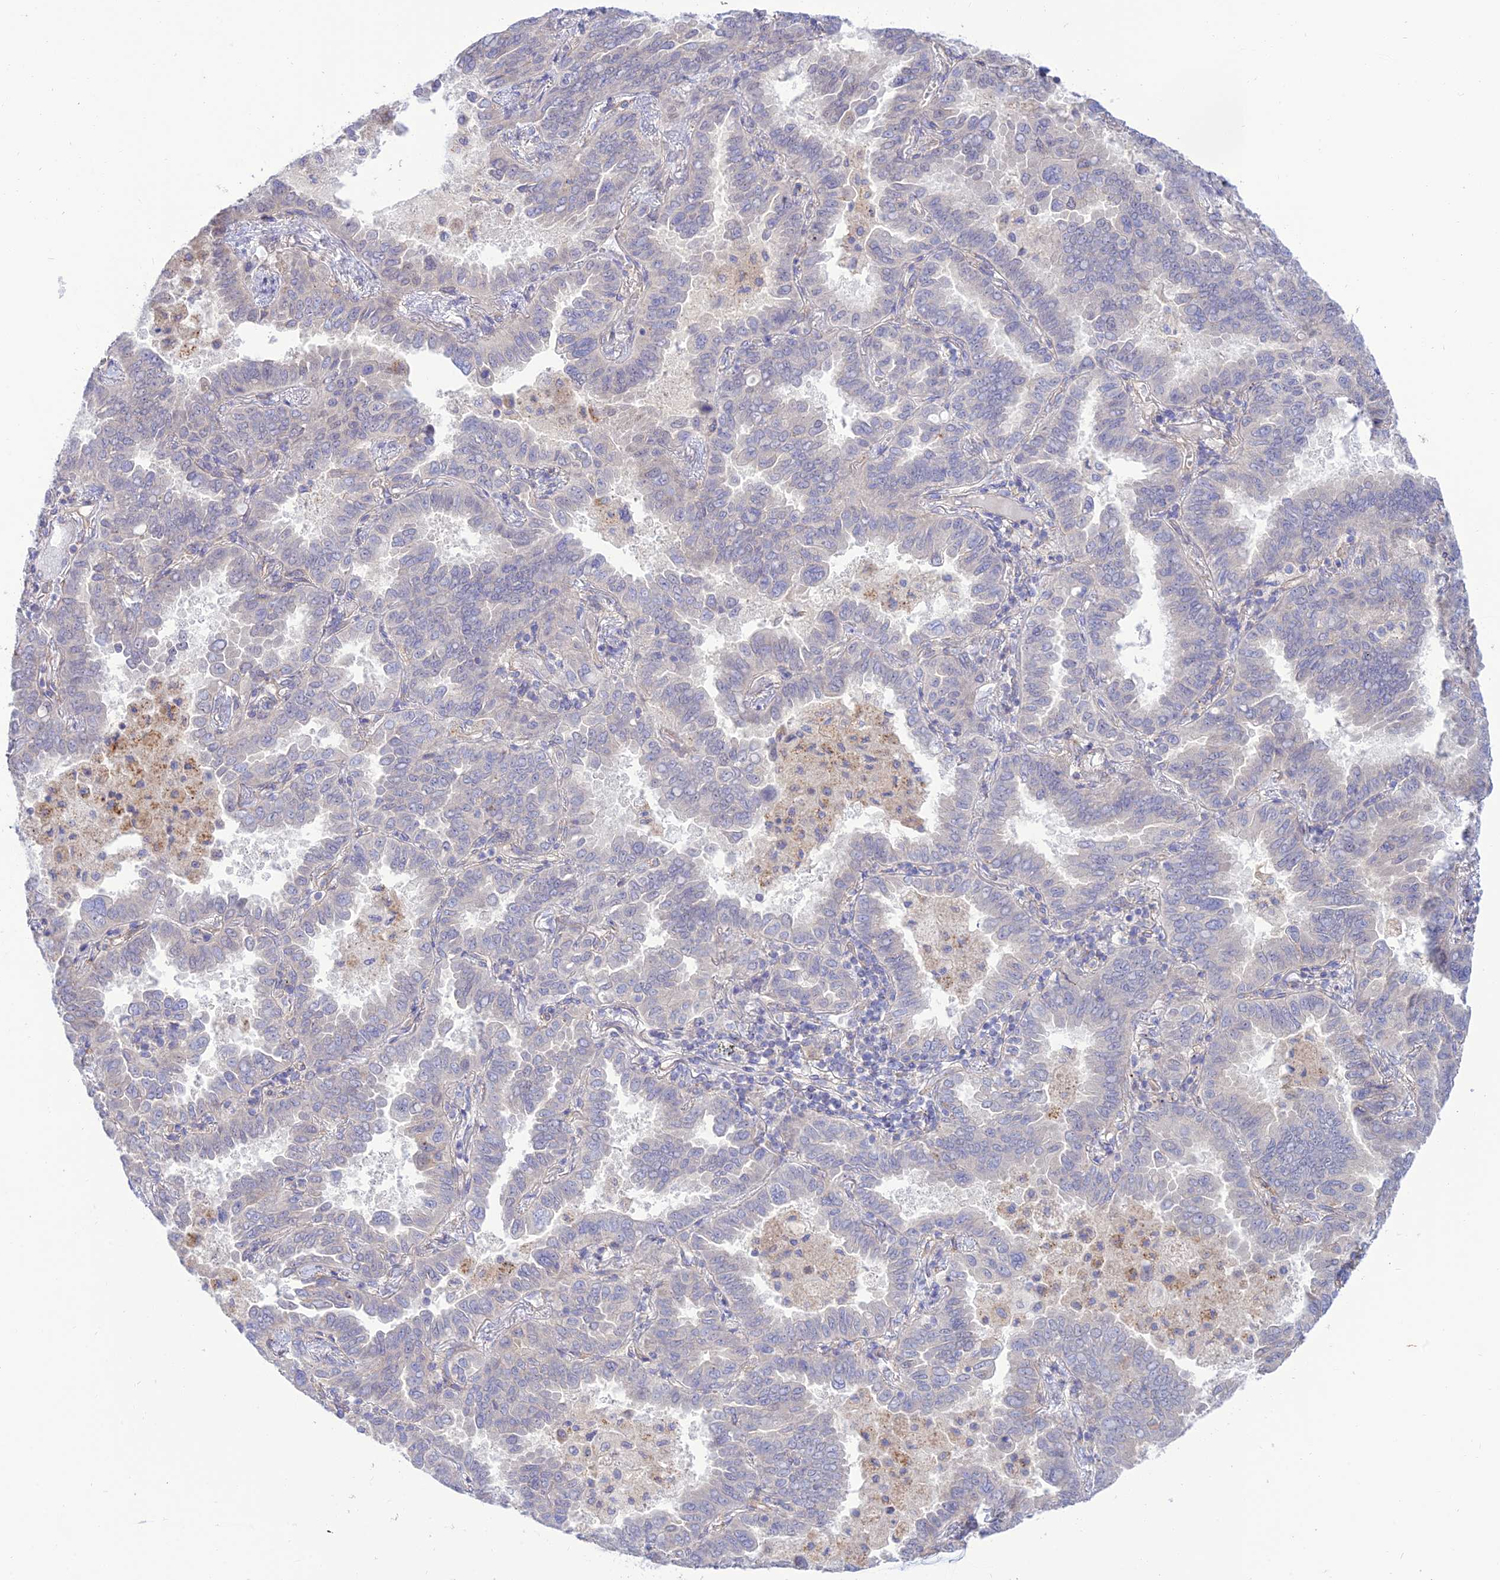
{"staining": {"intensity": "negative", "quantity": "none", "location": "none"}, "tissue": "lung cancer", "cell_type": "Tumor cells", "image_type": "cancer", "snomed": [{"axis": "morphology", "description": "Adenocarcinoma, NOS"}, {"axis": "topography", "description": "Lung"}], "caption": "The image shows no staining of tumor cells in adenocarcinoma (lung). The staining is performed using DAB (3,3'-diaminobenzidine) brown chromogen with nuclei counter-stained in using hematoxylin.", "gene": "KCNAB1", "patient": {"sex": "male", "age": 64}}